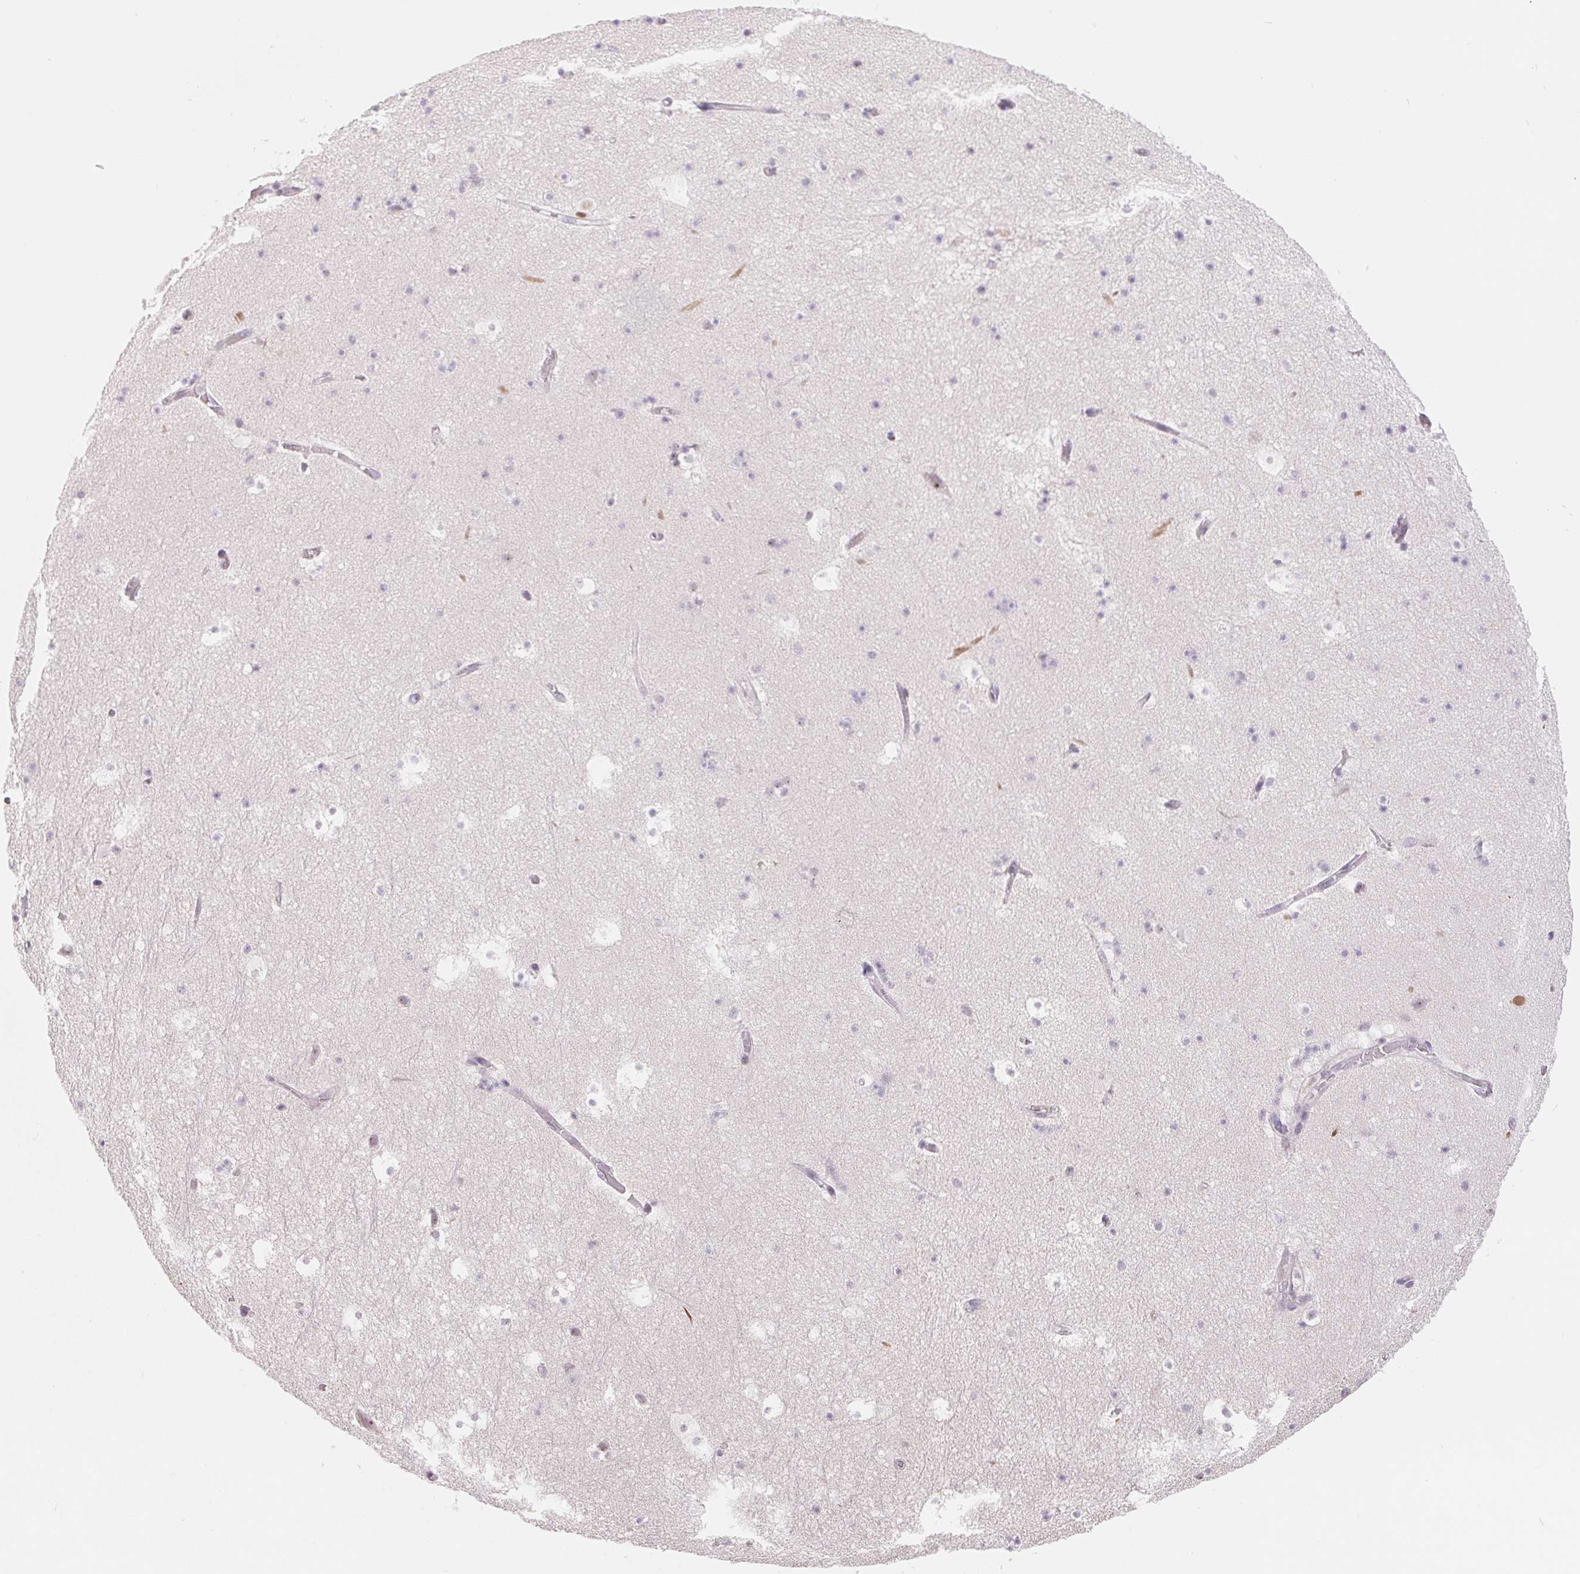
{"staining": {"intensity": "negative", "quantity": "none", "location": "none"}, "tissue": "hippocampus", "cell_type": "Glial cells", "image_type": "normal", "snomed": [{"axis": "morphology", "description": "Normal tissue, NOS"}, {"axis": "topography", "description": "Hippocampus"}], "caption": "The immunohistochemistry micrograph has no significant positivity in glial cells of hippocampus. The staining is performed using DAB (3,3'-diaminobenzidine) brown chromogen with nuclei counter-stained in using hematoxylin.", "gene": "LCA5L", "patient": {"sex": "male", "age": 26}}